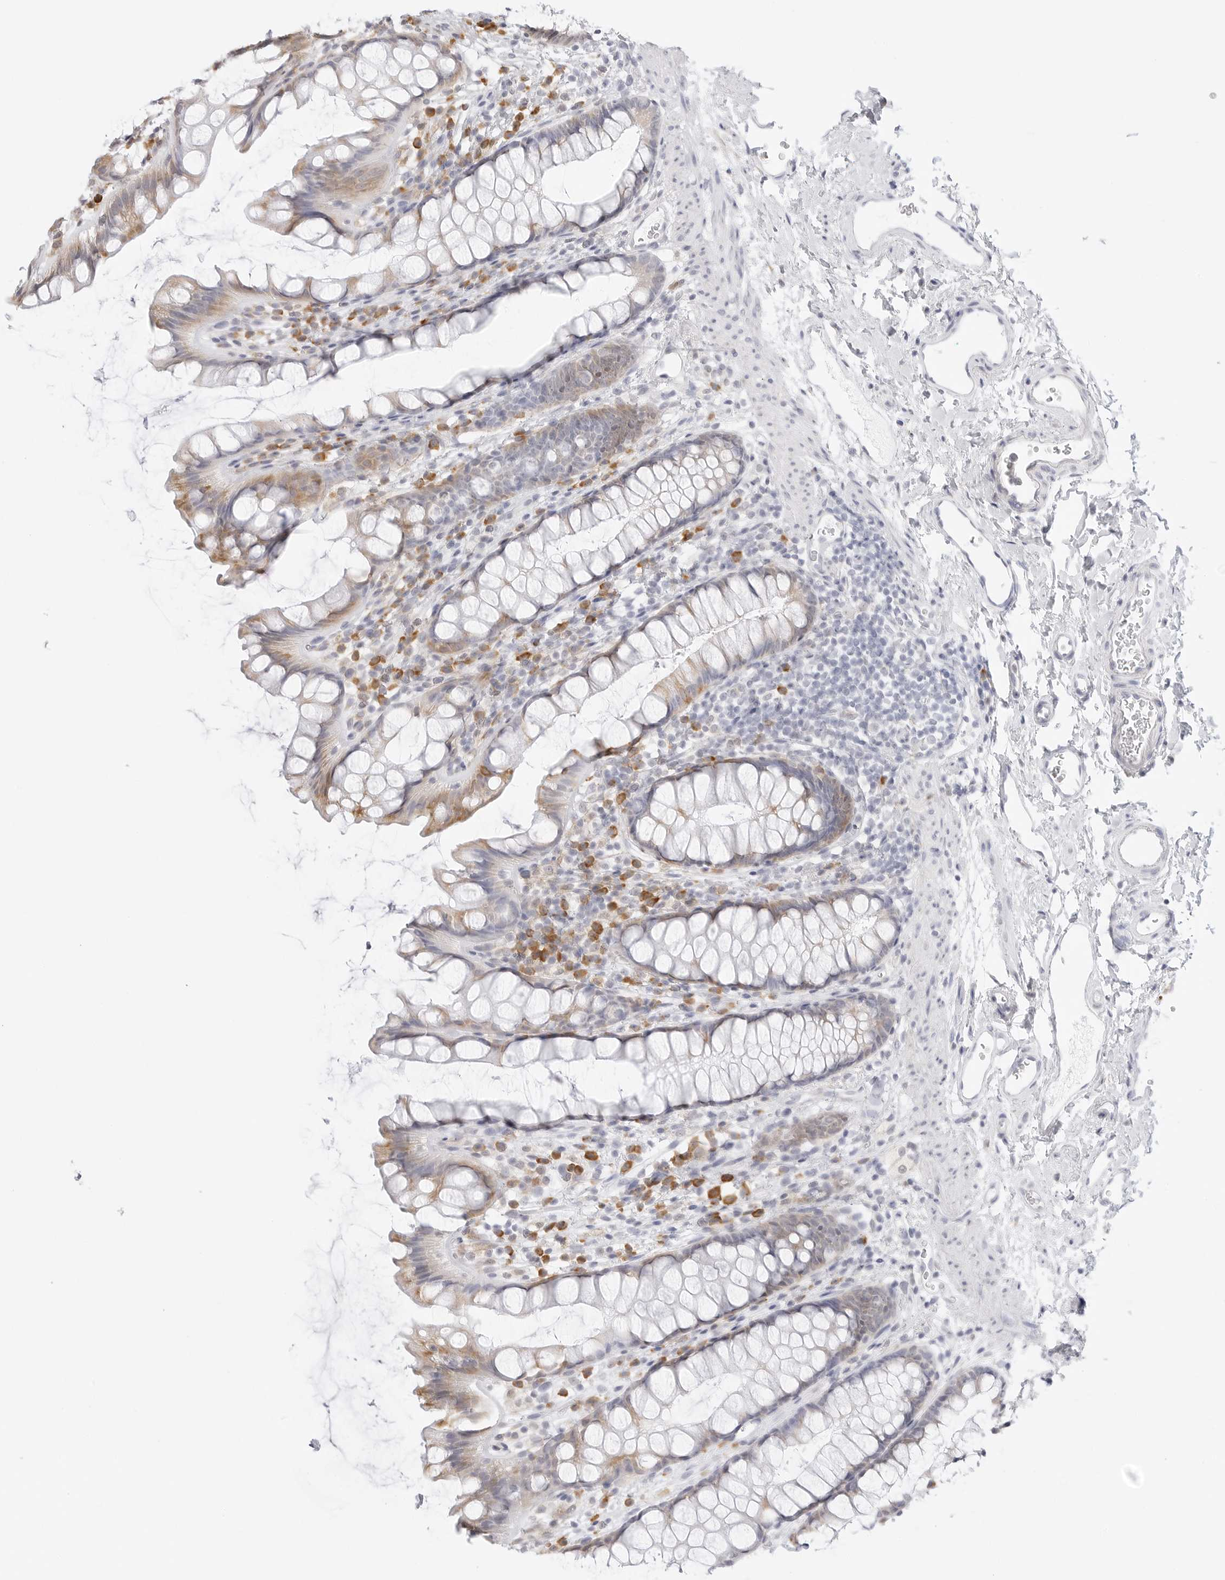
{"staining": {"intensity": "moderate", "quantity": "25%-75%", "location": "cytoplasmic/membranous"}, "tissue": "rectum", "cell_type": "Glandular cells", "image_type": "normal", "snomed": [{"axis": "morphology", "description": "Normal tissue, NOS"}, {"axis": "topography", "description": "Rectum"}], "caption": "Normal rectum reveals moderate cytoplasmic/membranous expression in about 25%-75% of glandular cells, visualized by immunohistochemistry.", "gene": "THEM4", "patient": {"sex": "female", "age": 65}}